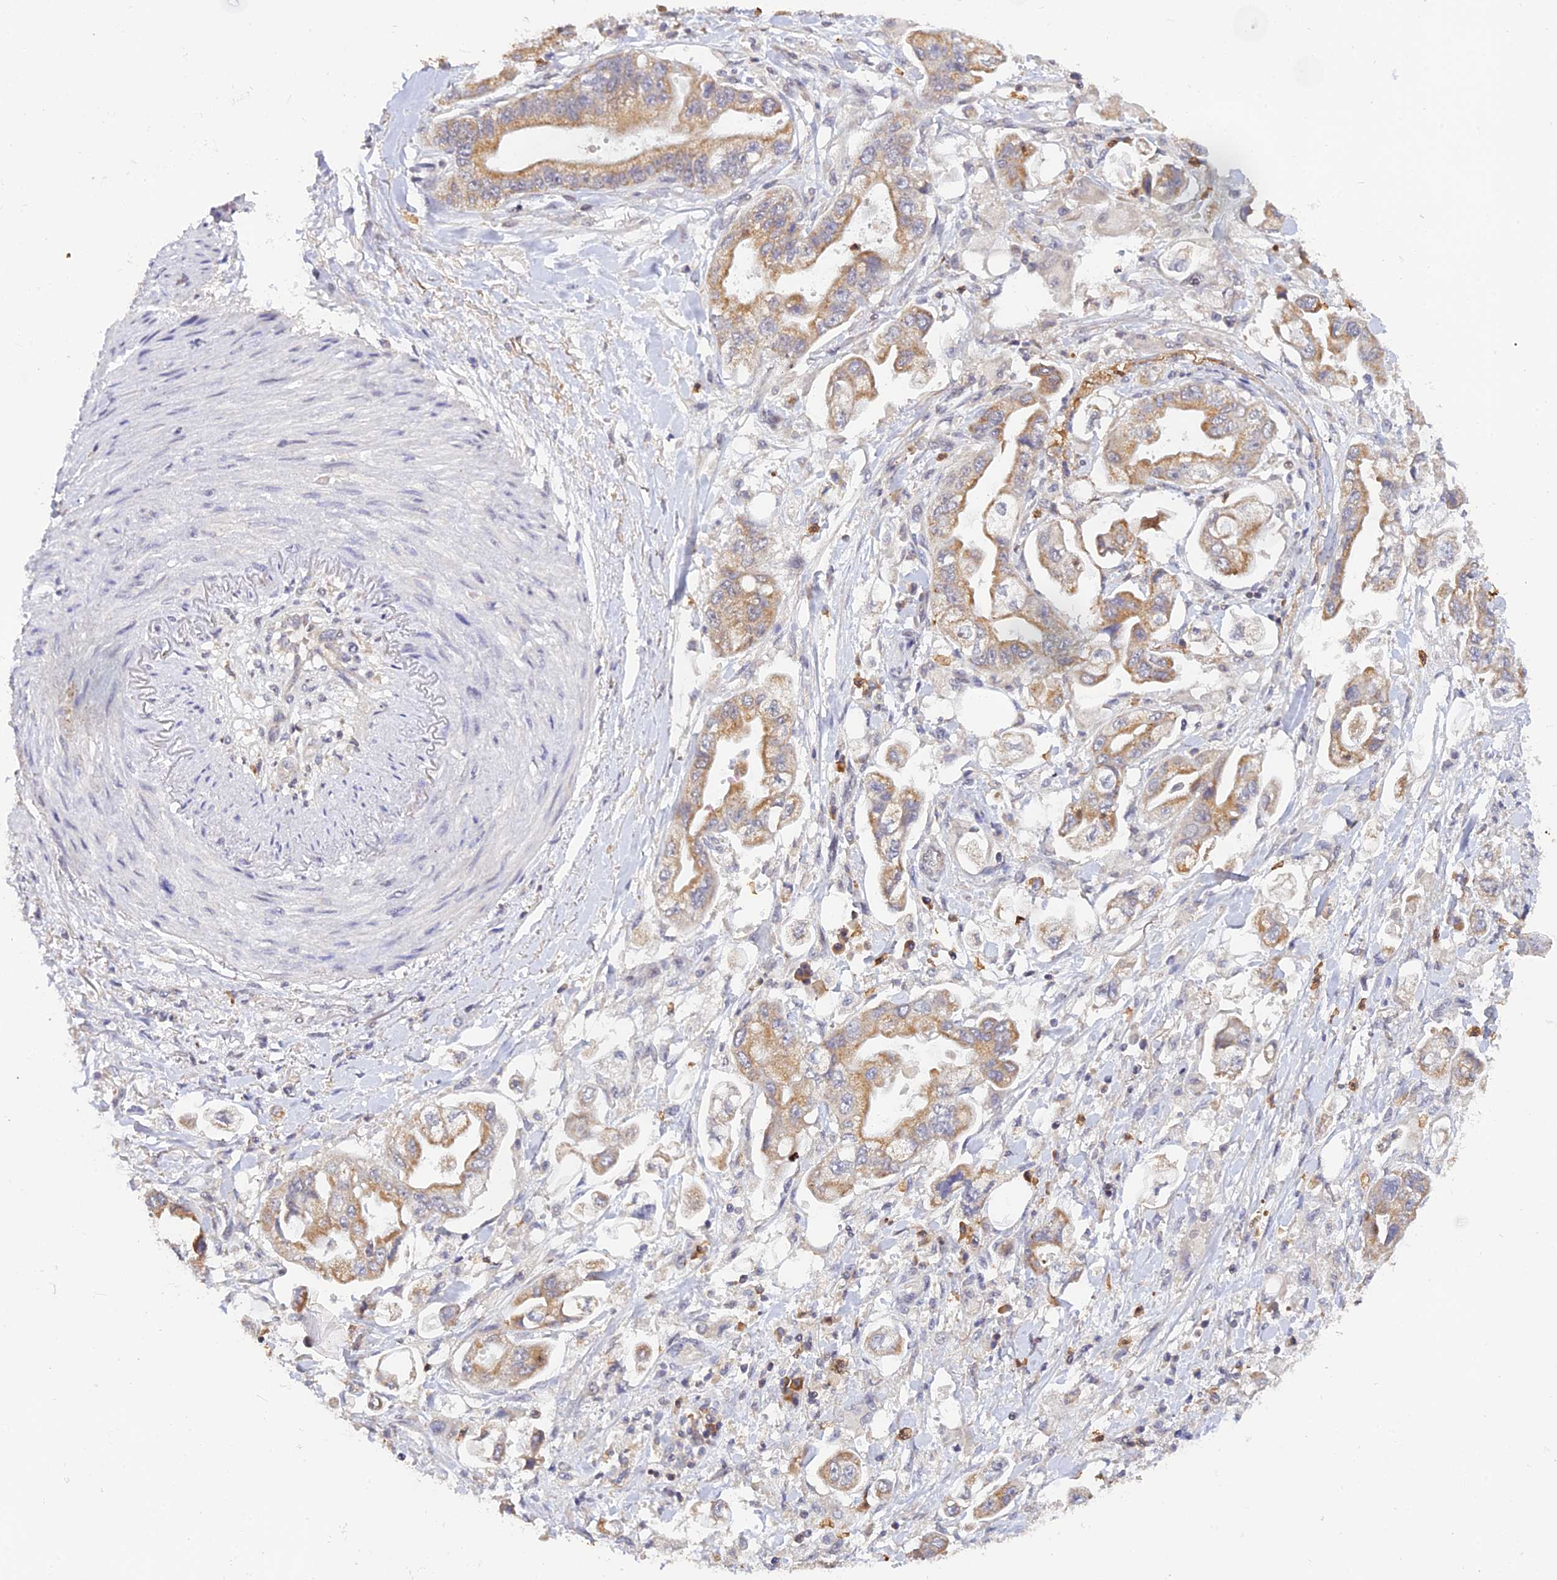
{"staining": {"intensity": "moderate", "quantity": ">75%", "location": "cytoplasmic/membranous"}, "tissue": "stomach cancer", "cell_type": "Tumor cells", "image_type": "cancer", "snomed": [{"axis": "morphology", "description": "Adenocarcinoma, NOS"}, {"axis": "topography", "description": "Stomach"}], "caption": "About >75% of tumor cells in human adenocarcinoma (stomach) reveal moderate cytoplasmic/membranous protein expression as visualized by brown immunohistochemical staining.", "gene": "PEX16", "patient": {"sex": "male", "age": 62}}